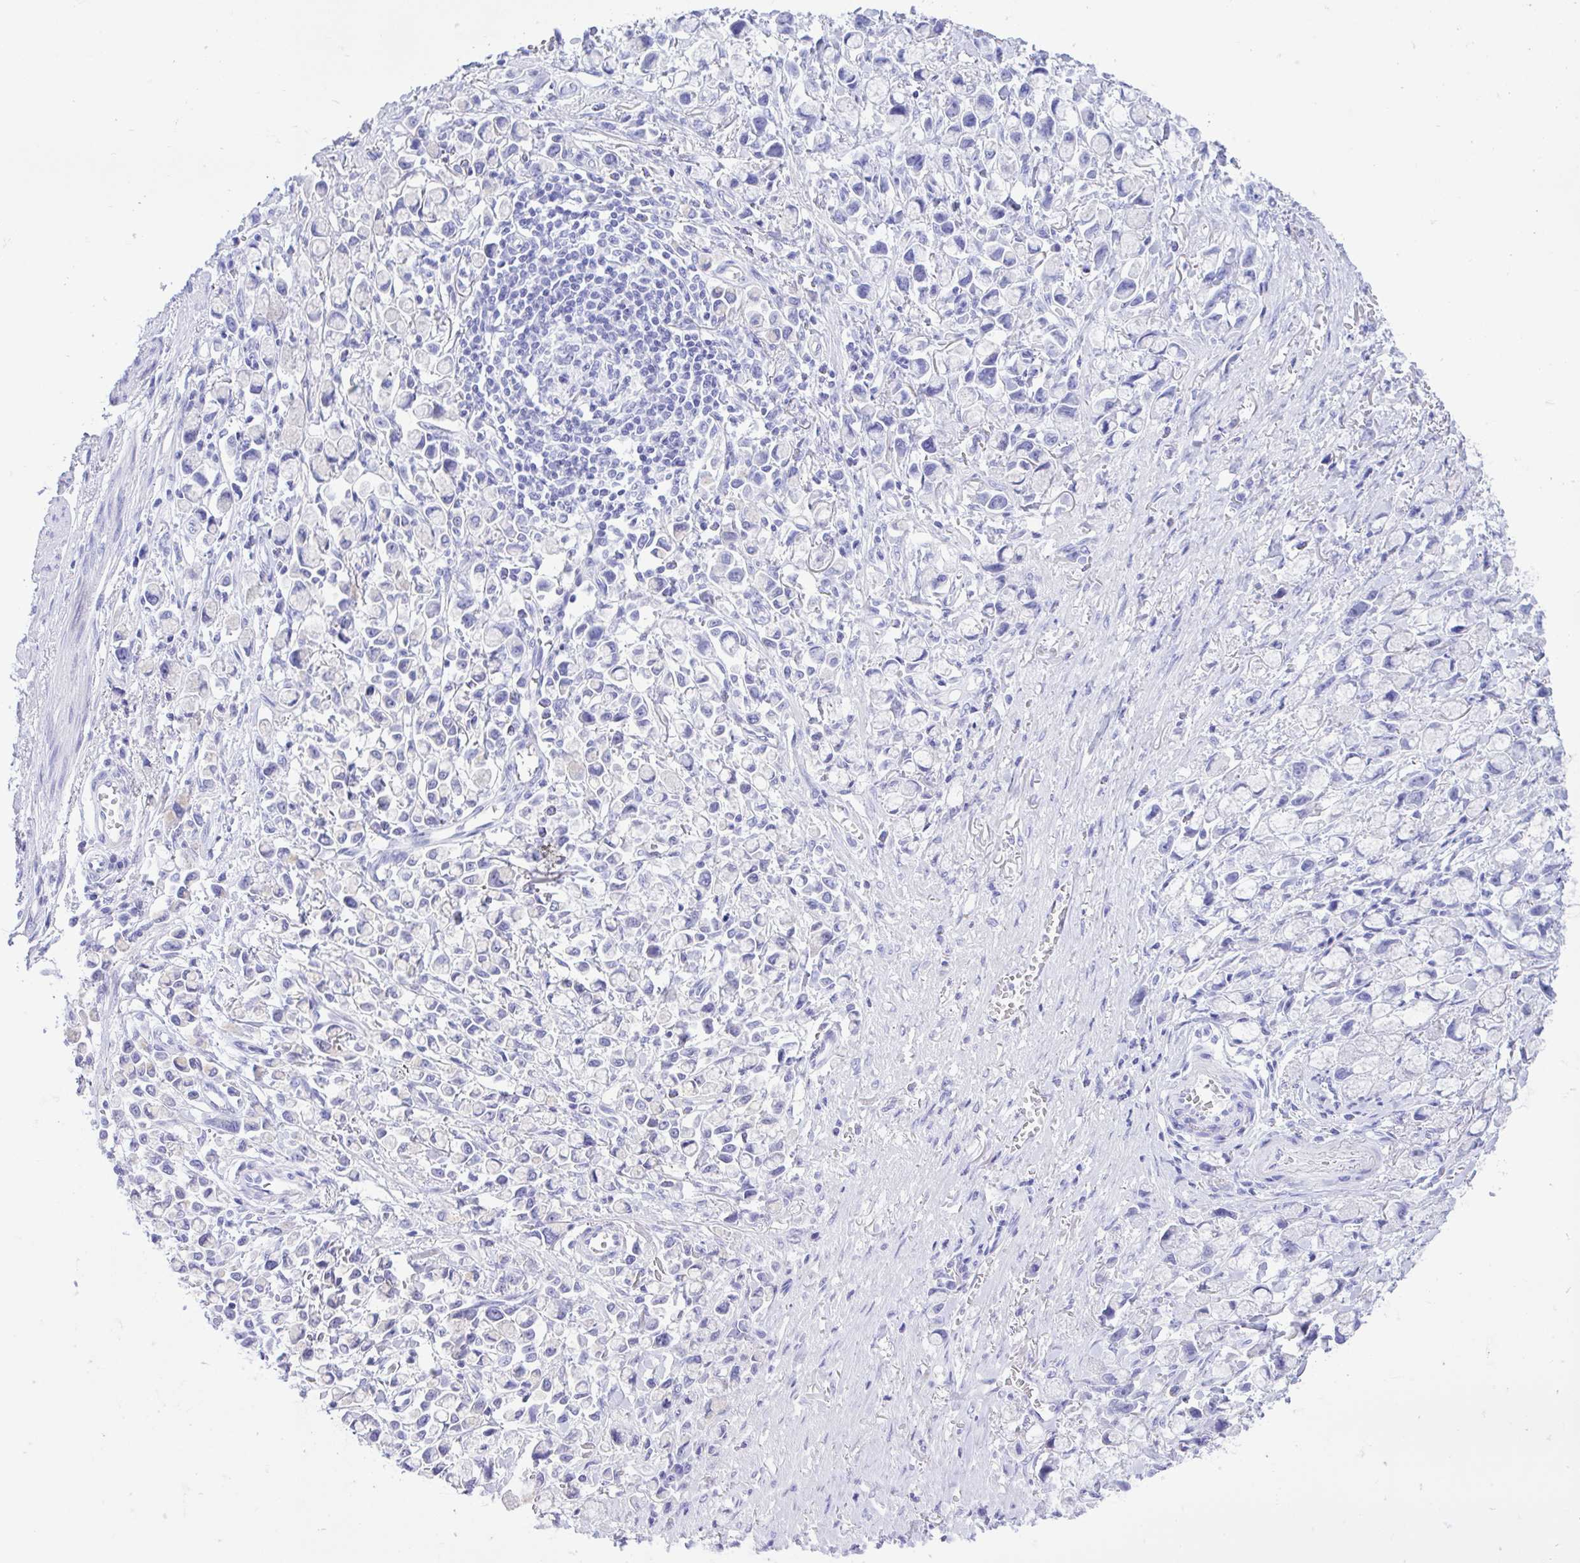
{"staining": {"intensity": "negative", "quantity": "none", "location": "none"}, "tissue": "stomach cancer", "cell_type": "Tumor cells", "image_type": "cancer", "snomed": [{"axis": "morphology", "description": "Adenocarcinoma, NOS"}, {"axis": "topography", "description": "Stomach"}], "caption": "Tumor cells show no significant protein staining in stomach cancer.", "gene": "BEX5", "patient": {"sex": "female", "age": 81}}